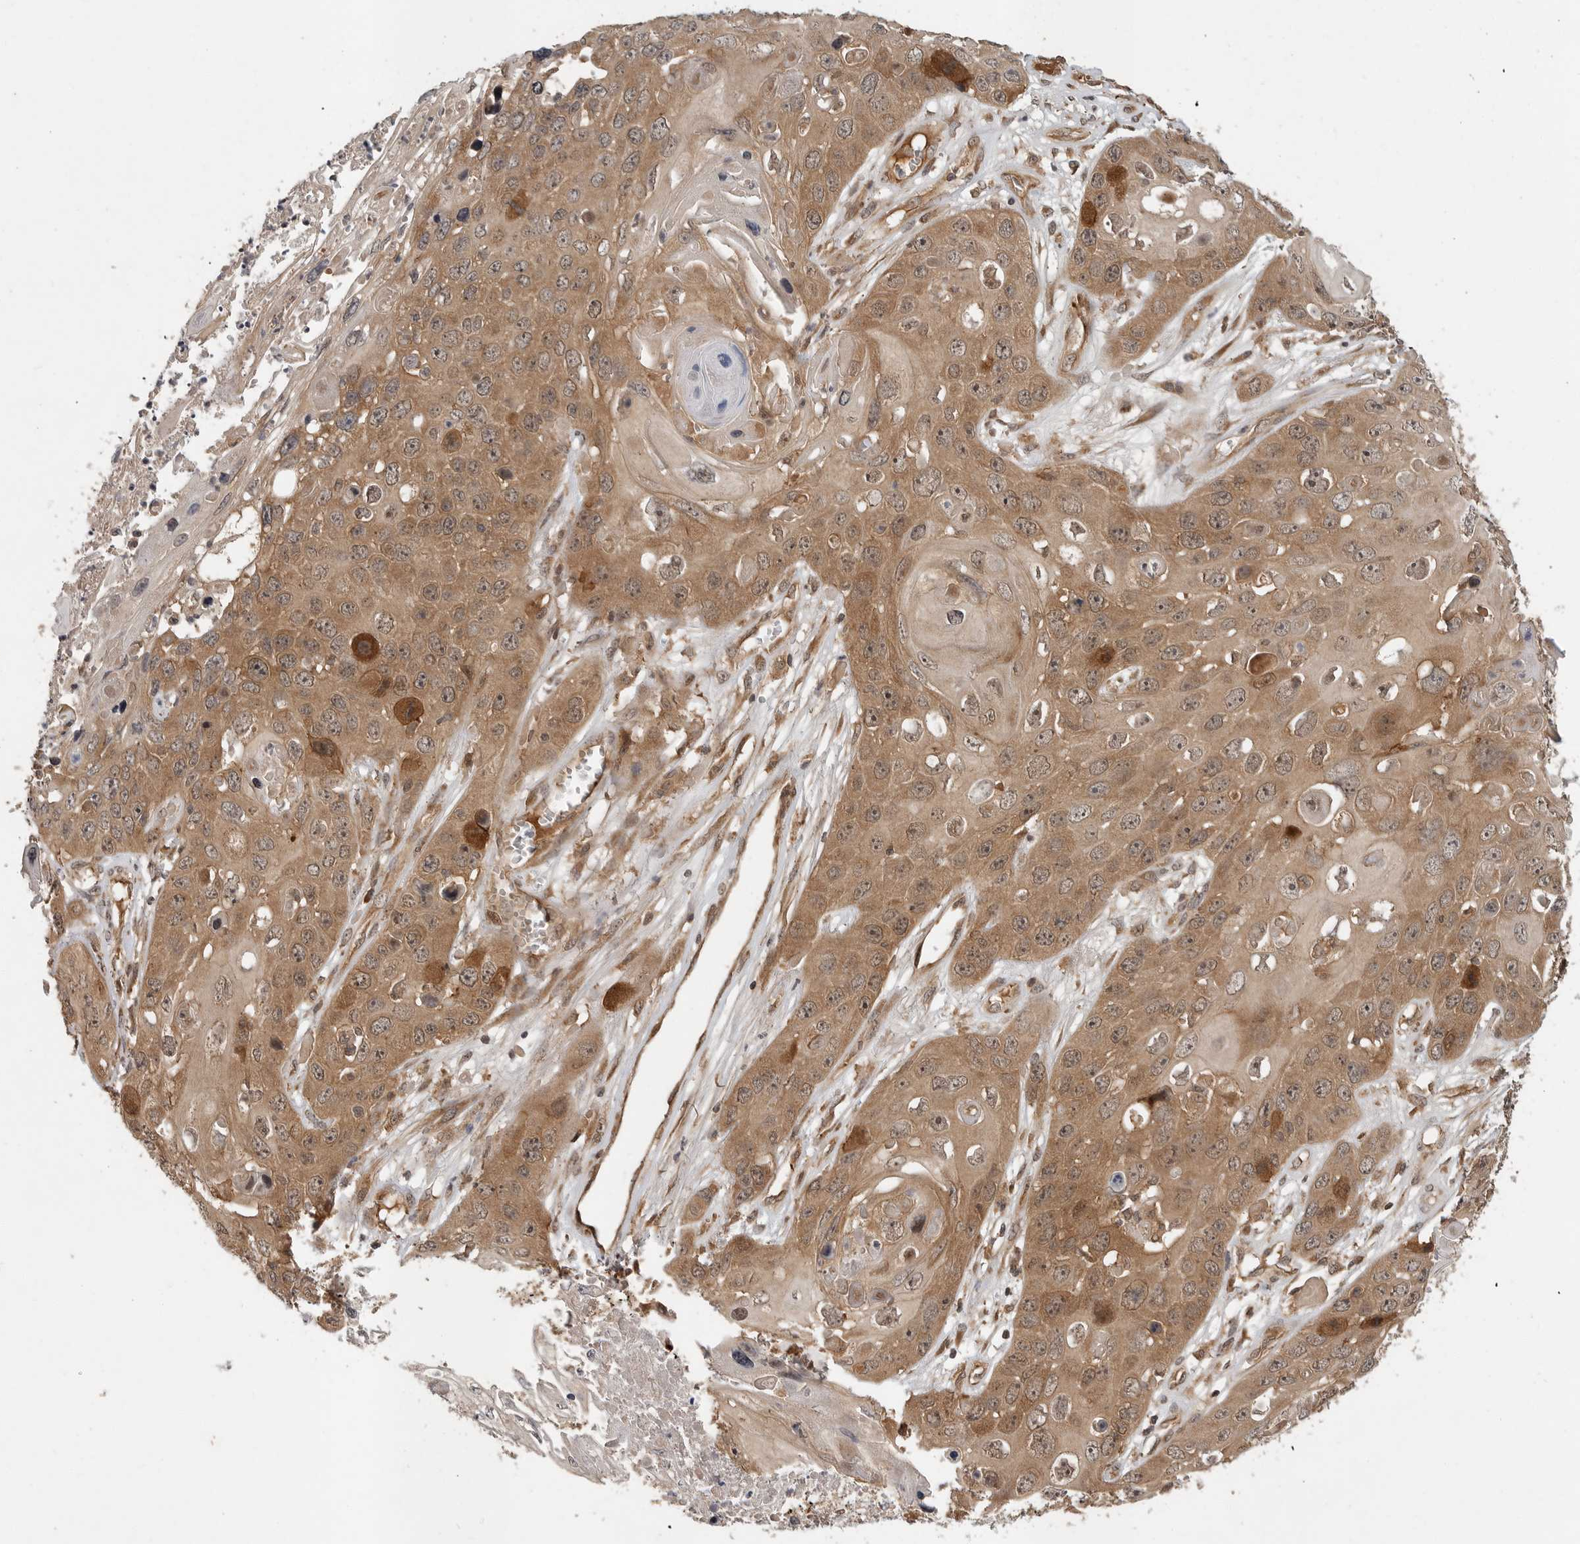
{"staining": {"intensity": "moderate", "quantity": ">75%", "location": "cytoplasmic/membranous,nuclear"}, "tissue": "skin cancer", "cell_type": "Tumor cells", "image_type": "cancer", "snomed": [{"axis": "morphology", "description": "Squamous cell carcinoma, NOS"}, {"axis": "topography", "description": "Skin"}], "caption": "Protein expression analysis of human skin cancer (squamous cell carcinoma) reveals moderate cytoplasmic/membranous and nuclear positivity in approximately >75% of tumor cells. (brown staining indicates protein expression, while blue staining denotes nuclei).", "gene": "OSBPL9", "patient": {"sex": "male", "age": 55}}